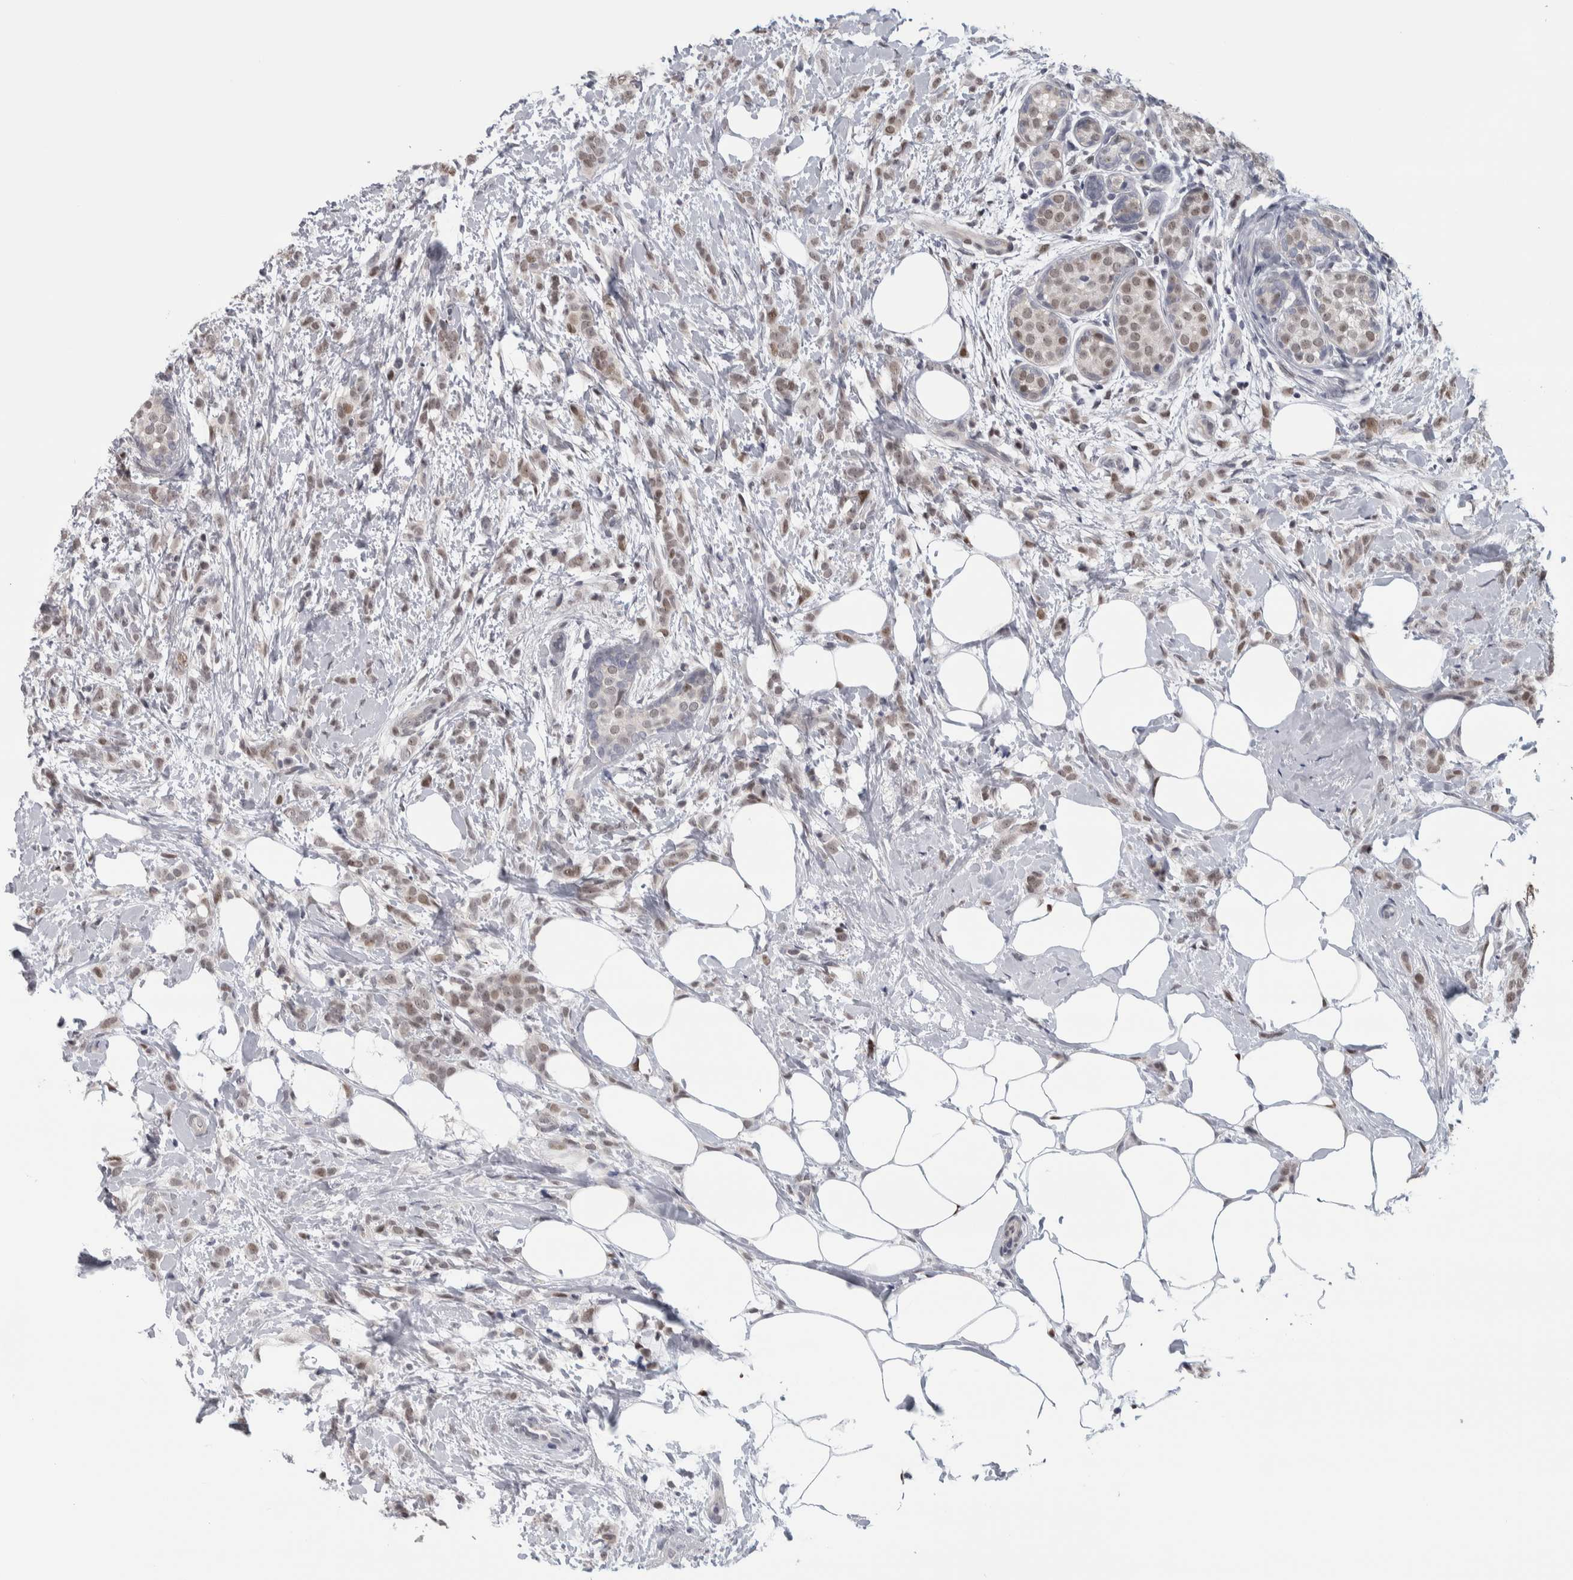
{"staining": {"intensity": "moderate", "quantity": "<25%", "location": "cytoplasmic/membranous"}, "tissue": "breast cancer", "cell_type": "Tumor cells", "image_type": "cancer", "snomed": [{"axis": "morphology", "description": "Lobular carcinoma, in situ"}, {"axis": "morphology", "description": "Lobular carcinoma"}, {"axis": "topography", "description": "Breast"}], "caption": "A low amount of moderate cytoplasmic/membranous expression is seen in approximately <25% of tumor cells in lobular carcinoma (breast) tissue. Using DAB (brown) and hematoxylin (blue) stains, captured at high magnification using brightfield microscopy.", "gene": "HEXIM2", "patient": {"sex": "female", "age": 41}}